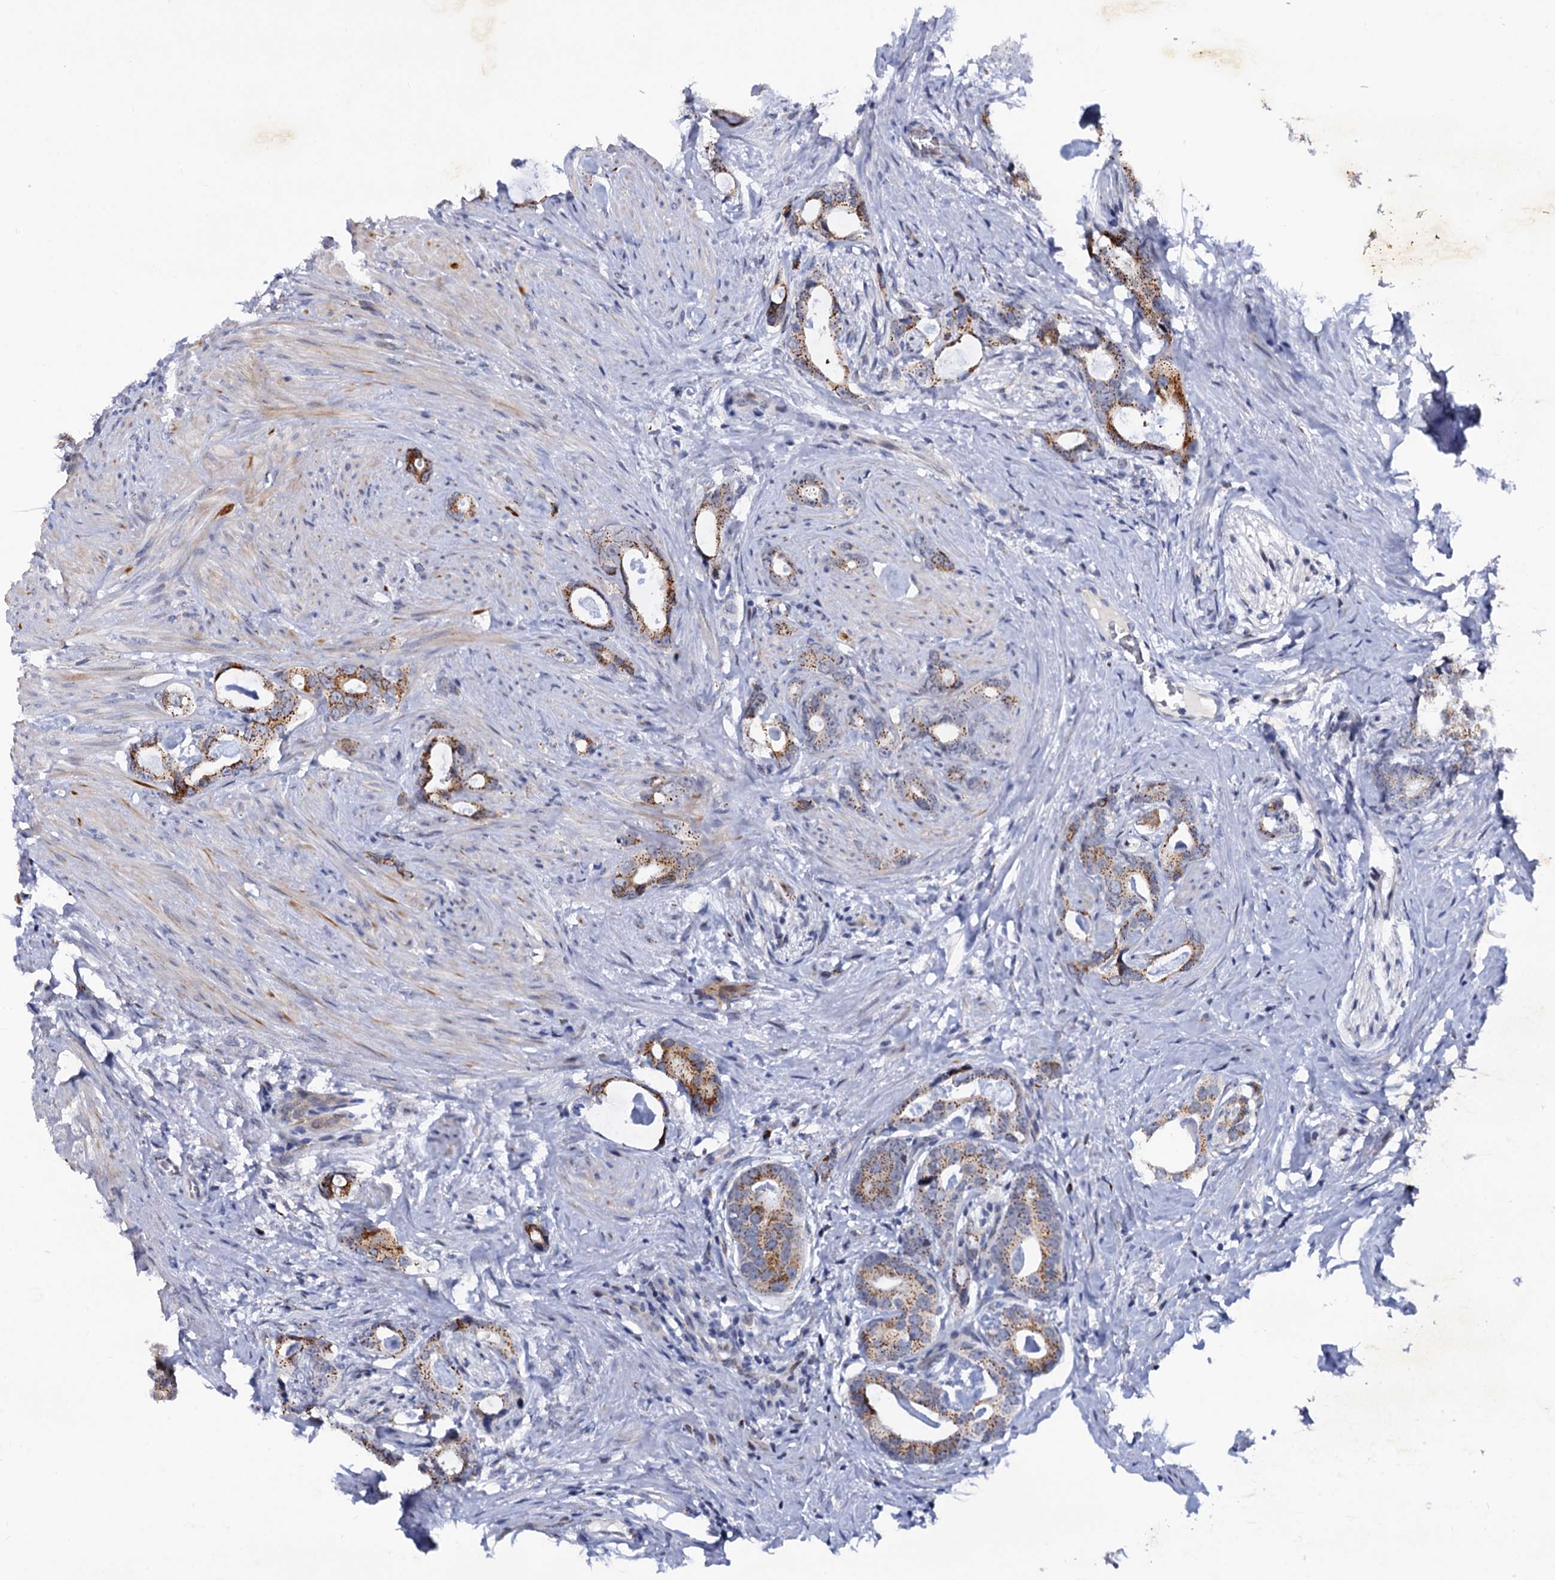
{"staining": {"intensity": "moderate", "quantity": ">75%", "location": "cytoplasmic/membranous"}, "tissue": "prostate cancer", "cell_type": "Tumor cells", "image_type": "cancer", "snomed": [{"axis": "morphology", "description": "Adenocarcinoma, Low grade"}, {"axis": "topography", "description": "Prostate"}], "caption": "Tumor cells demonstrate medium levels of moderate cytoplasmic/membranous positivity in approximately >75% of cells in human prostate cancer (adenocarcinoma (low-grade)). The staining was performed using DAB to visualize the protein expression in brown, while the nuclei were stained in blue with hematoxylin (Magnification: 20x).", "gene": "THAP2", "patient": {"sex": "male", "age": 63}}